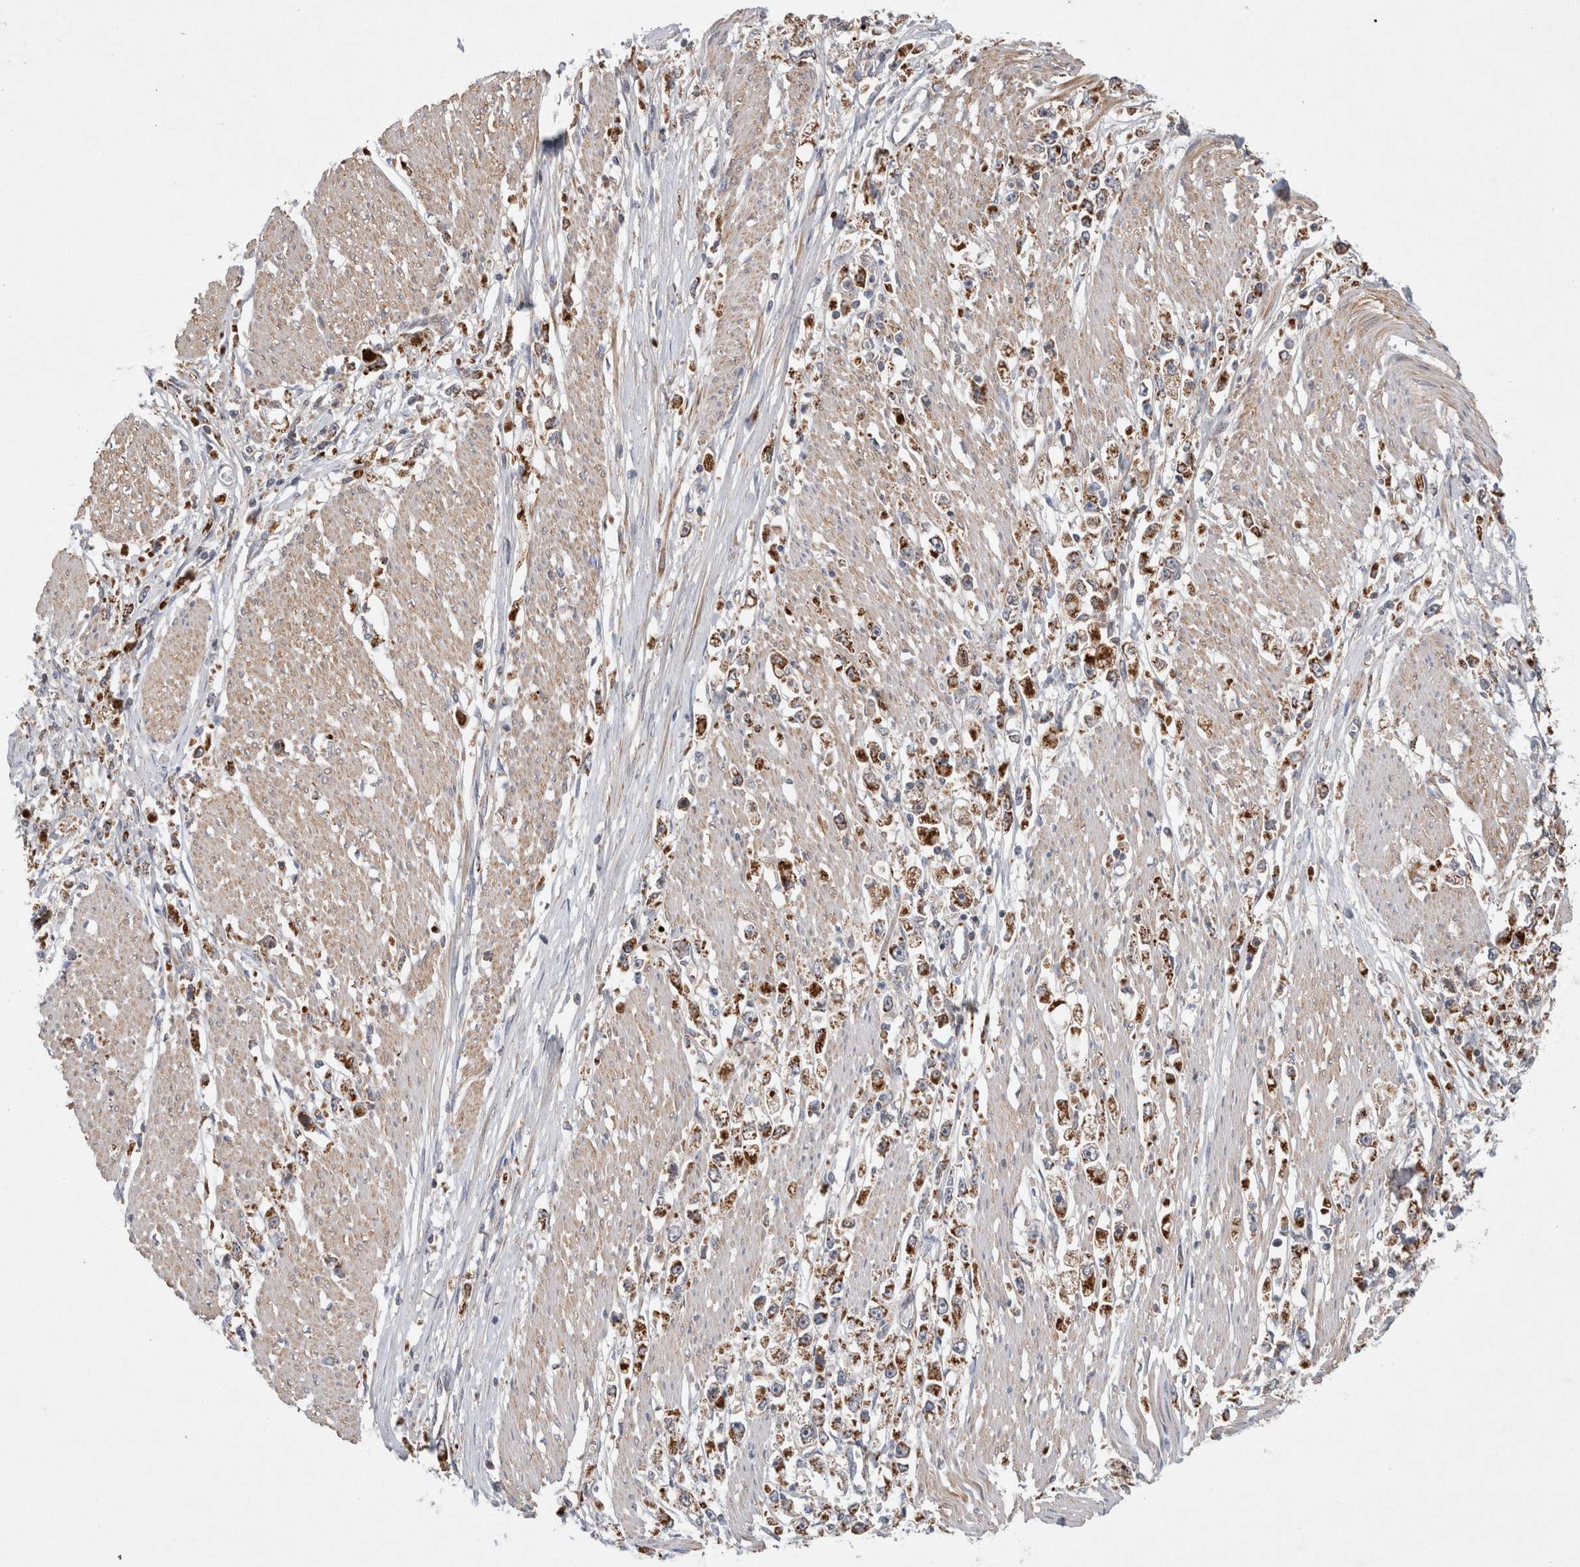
{"staining": {"intensity": "moderate", "quantity": ">75%", "location": "cytoplasmic/membranous"}, "tissue": "stomach cancer", "cell_type": "Tumor cells", "image_type": "cancer", "snomed": [{"axis": "morphology", "description": "Adenocarcinoma, NOS"}, {"axis": "topography", "description": "Stomach"}], "caption": "Stomach adenocarcinoma stained with DAB (3,3'-diaminobenzidine) immunohistochemistry (IHC) exhibits medium levels of moderate cytoplasmic/membranous expression in approximately >75% of tumor cells.", "gene": "MRPS28", "patient": {"sex": "female", "age": 59}}